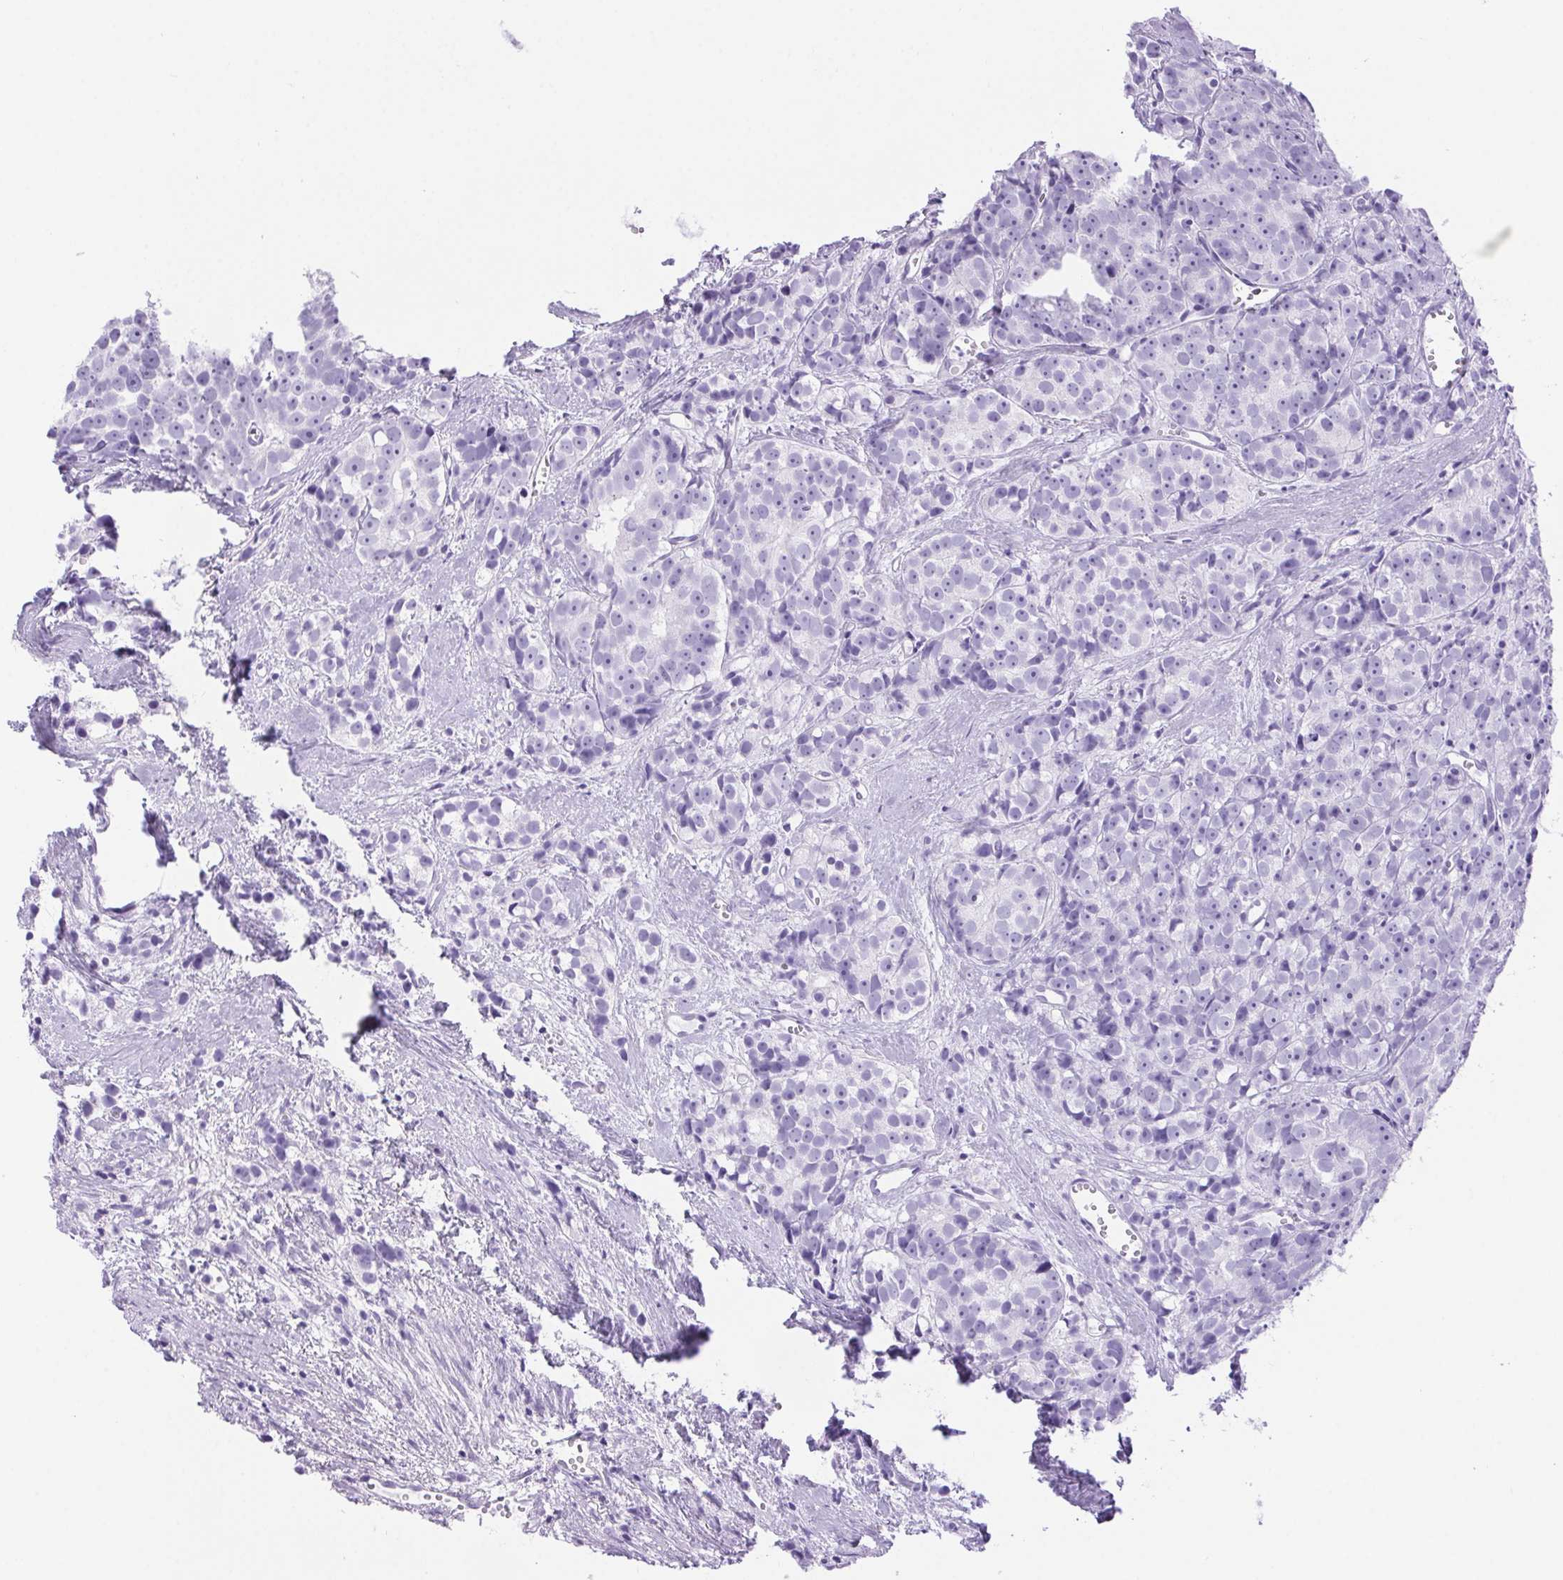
{"staining": {"intensity": "negative", "quantity": "none", "location": "none"}, "tissue": "prostate cancer", "cell_type": "Tumor cells", "image_type": "cancer", "snomed": [{"axis": "morphology", "description": "Adenocarcinoma, High grade"}, {"axis": "topography", "description": "Prostate"}], "caption": "A high-resolution photomicrograph shows IHC staining of high-grade adenocarcinoma (prostate), which reveals no significant expression in tumor cells.", "gene": "ERP27", "patient": {"sex": "male", "age": 77}}